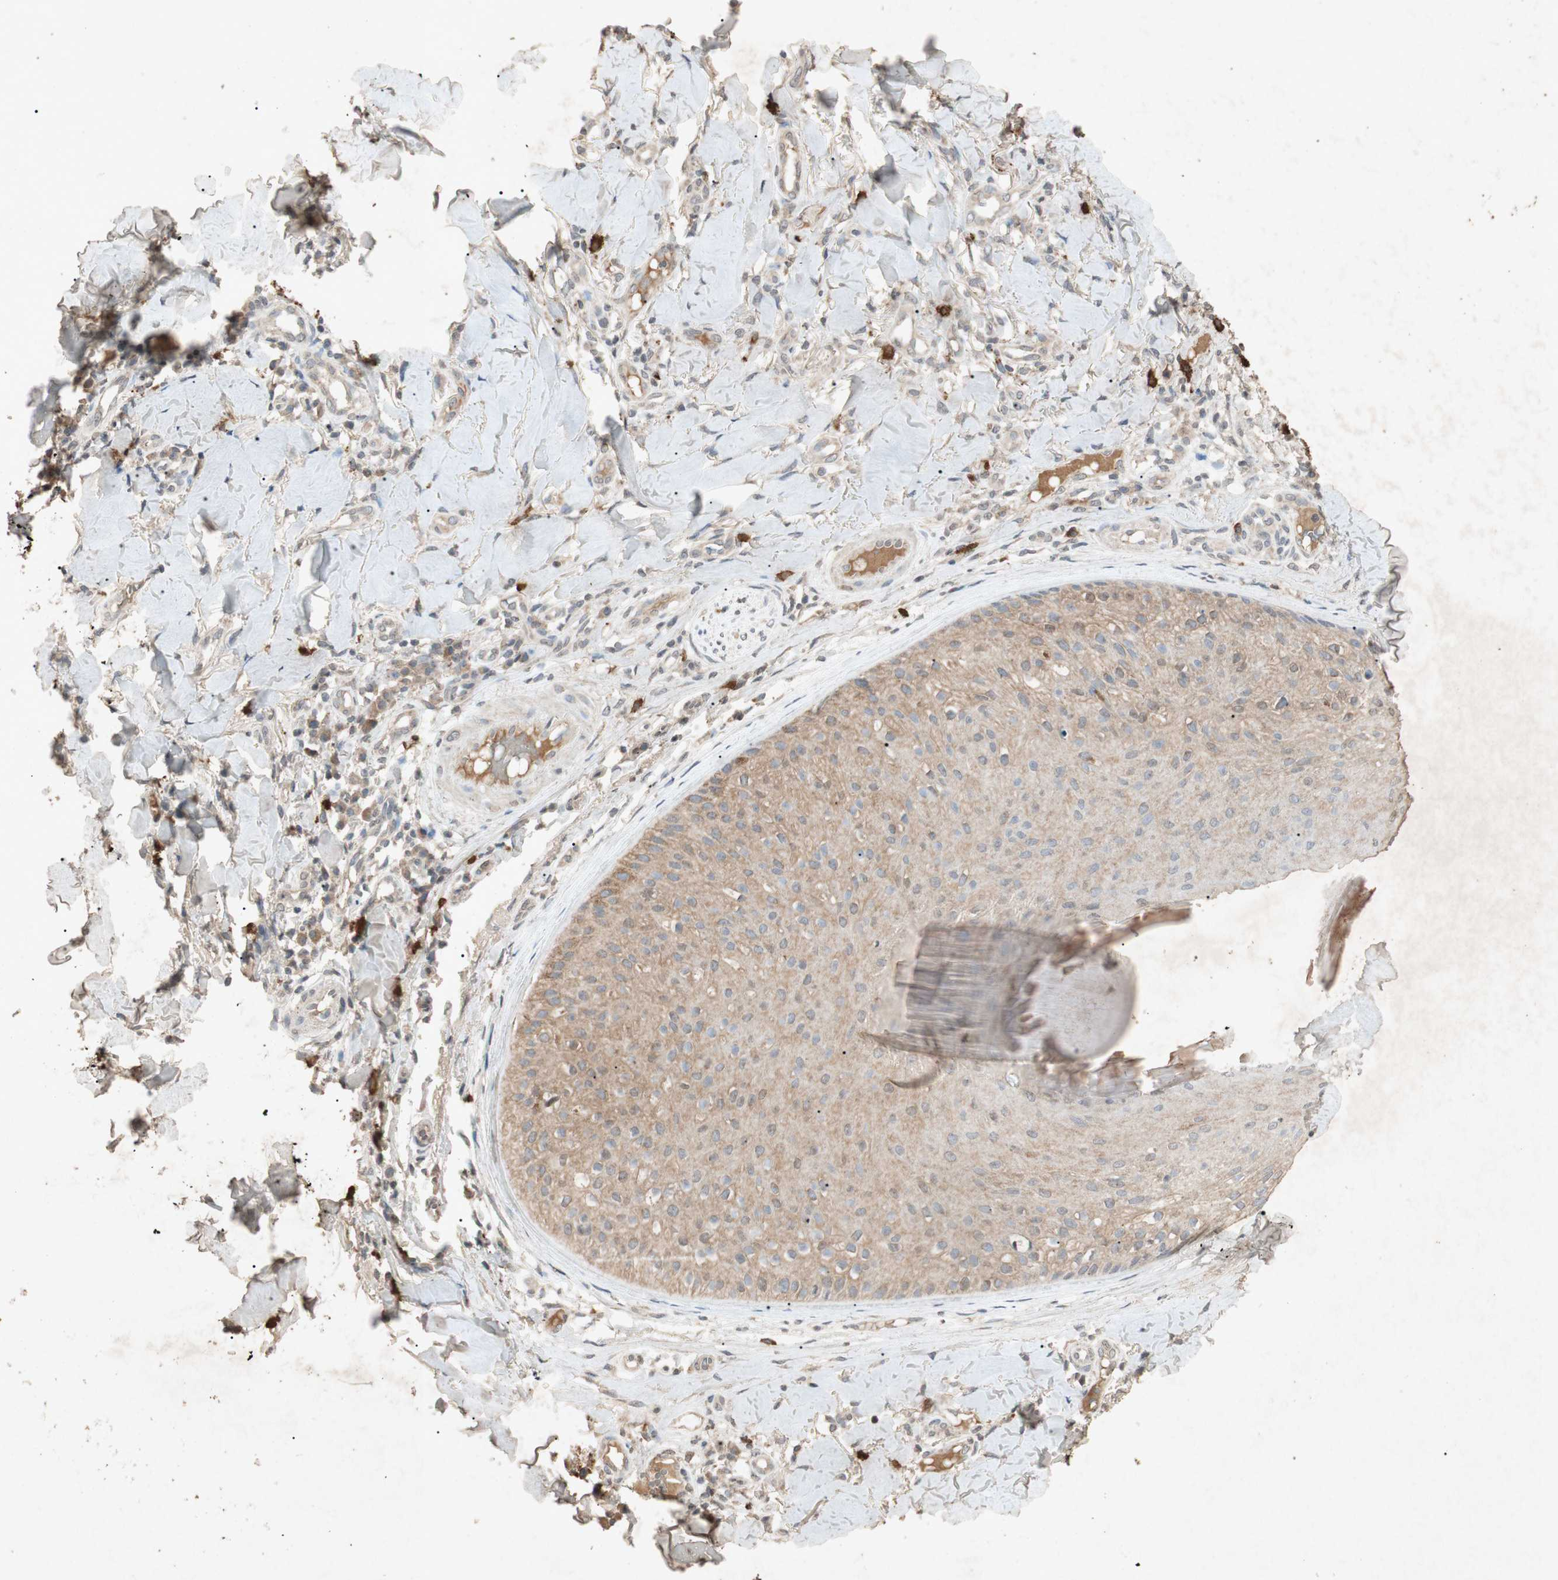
{"staining": {"intensity": "weak", "quantity": ">75%", "location": "cytoplasmic/membranous"}, "tissue": "skin cancer", "cell_type": "Tumor cells", "image_type": "cancer", "snomed": [{"axis": "morphology", "description": "Normal tissue, NOS"}, {"axis": "morphology", "description": "Basal cell carcinoma"}, {"axis": "topography", "description": "Skin"}], "caption": "Skin cancer was stained to show a protein in brown. There is low levels of weak cytoplasmic/membranous staining in about >75% of tumor cells.", "gene": "MSRB1", "patient": {"sex": "male", "age": 52}}